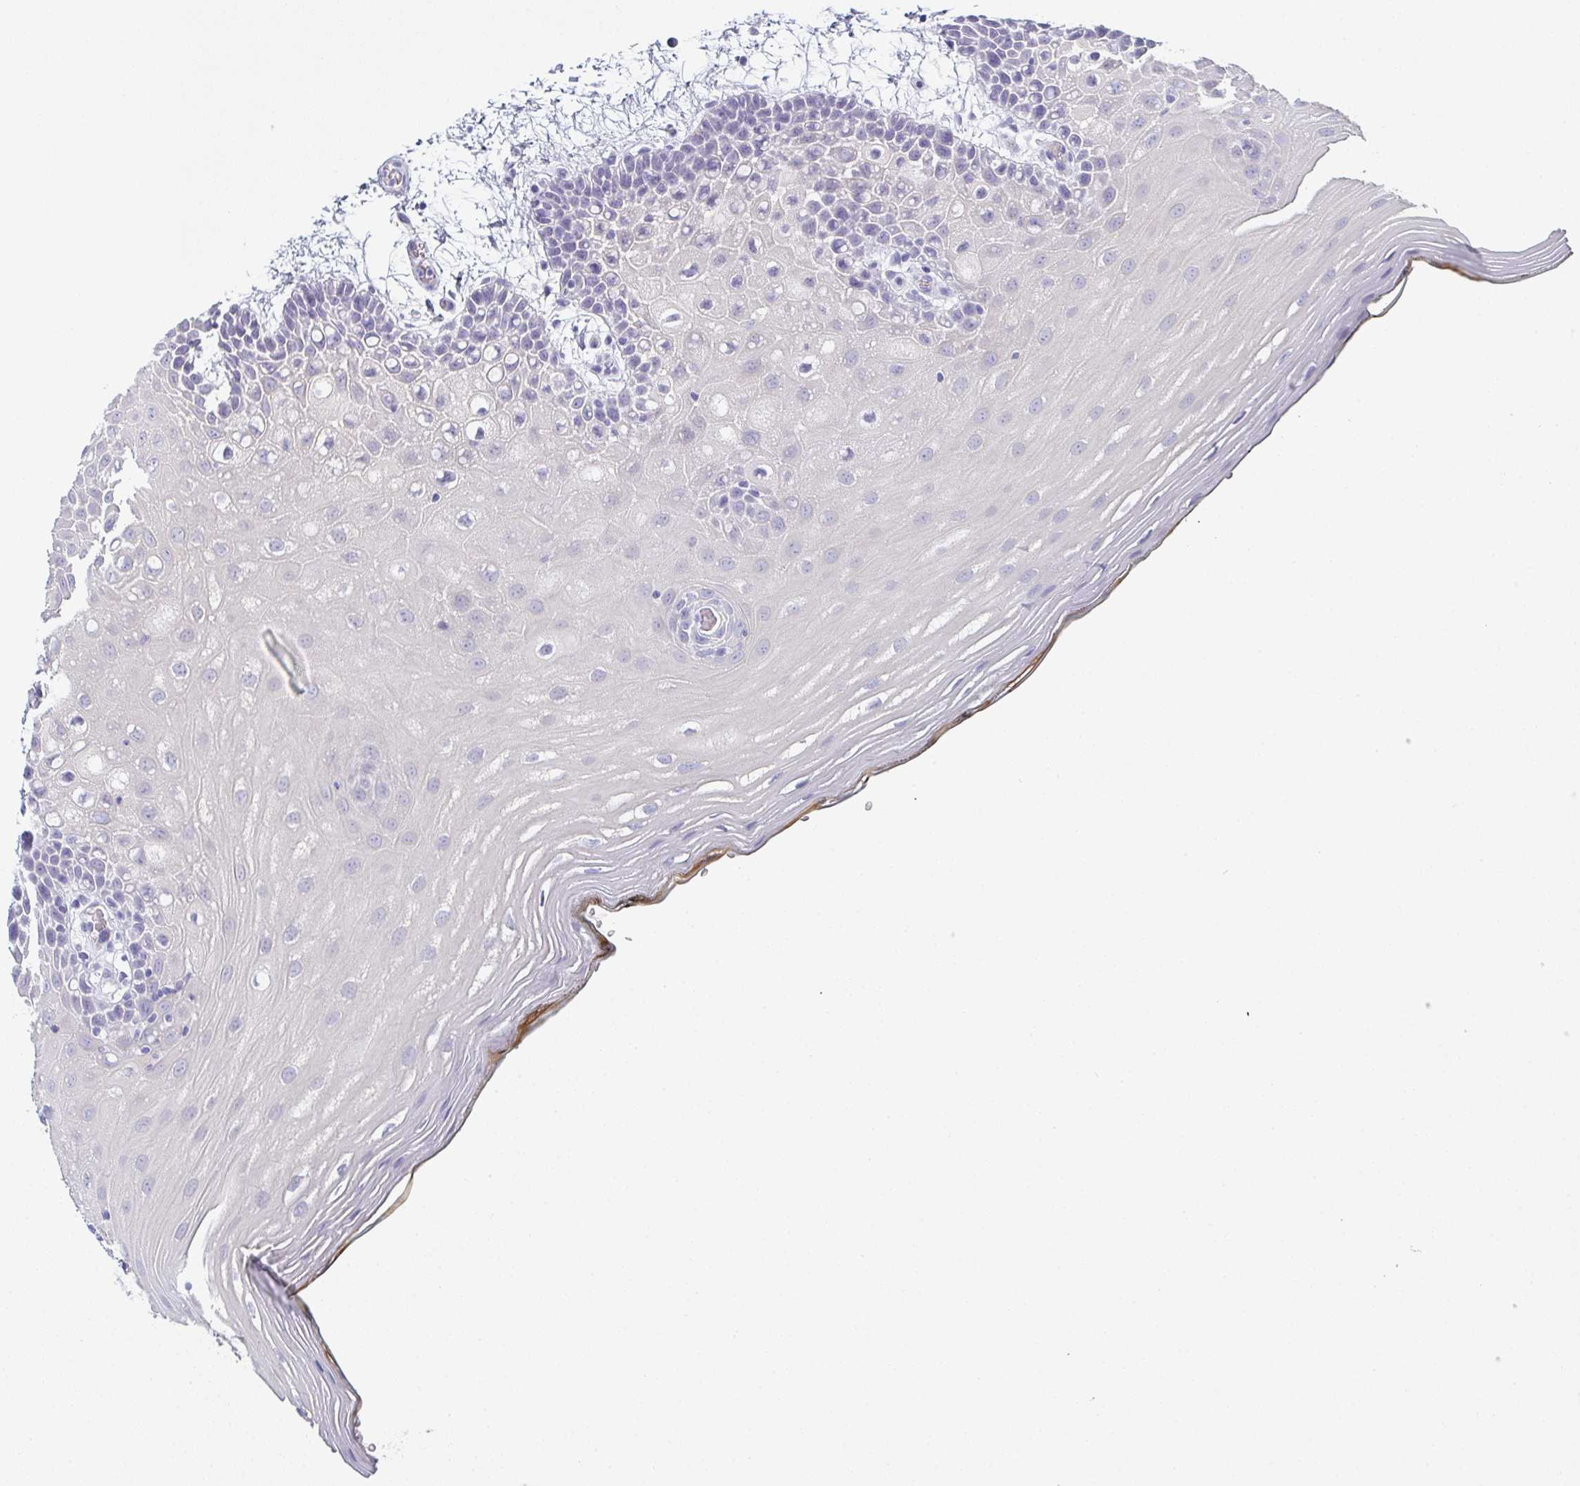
{"staining": {"intensity": "negative", "quantity": "none", "location": "none"}, "tissue": "oral mucosa", "cell_type": "Squamous epithelial cells", "image_type": "normal", "snomed": [{"axis": "morphology", "description": "Normal tissue, NOS"}, {"axis": "morphology", "description": "Squamous cell carcinoma, NOS"}, {"axis": "topography", "description": "Oral tissue"}, {"axis": "topography", "description": "Head-Neck"}], "caption": "IHC of normal oral mucosa reveals no positivity in squamous epithelial cells. The staining was performed using DAB to visualize the protein expression in brown, while the nuclei were stained in blue with hematoxylin (Magnification: 20x).", "gene": "SLC36A2", "patient": {"sex": "male", "age": 52}}